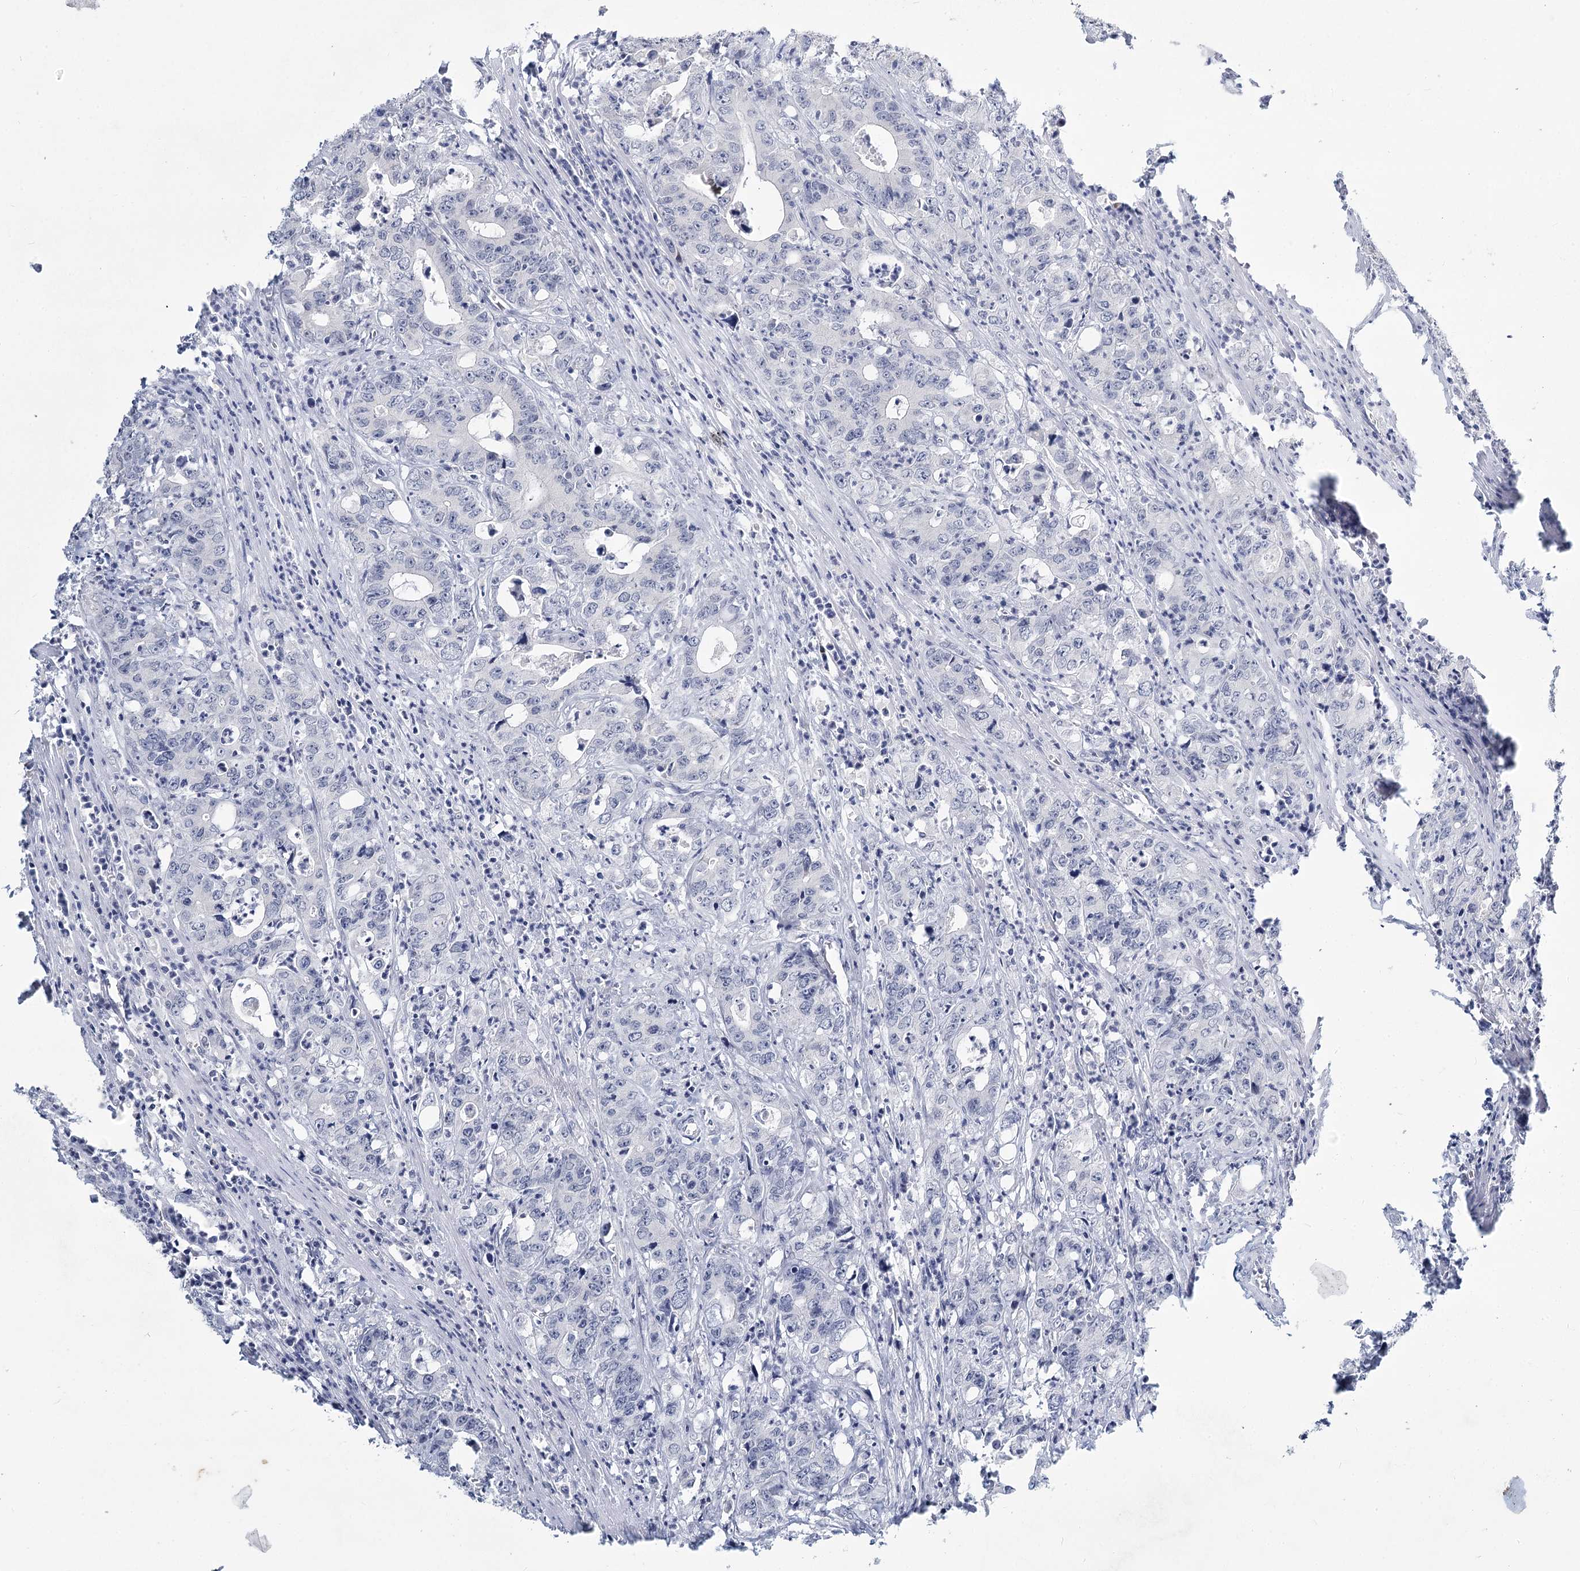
{"staining": {"intensity": "negative", "quantity": "none", "location": "none"}, "tissue": "colorectal cancer", "cell_type": "Tumor cells", "image_type": "cancer", "snomed": [{"axis": "morphology", "description": "Adenocarcinoma, NOS"}, {"axis": "topography", "description": "Colon"}], "caption": "A high-resolution photomicrograph shows immunohistochemistry staining of adenocarcinoma (colorectal), which exhibits no significant expression in tumor cells.", "gene": "LY6G5C", "patient": {"sex": "female", "age": 75}}